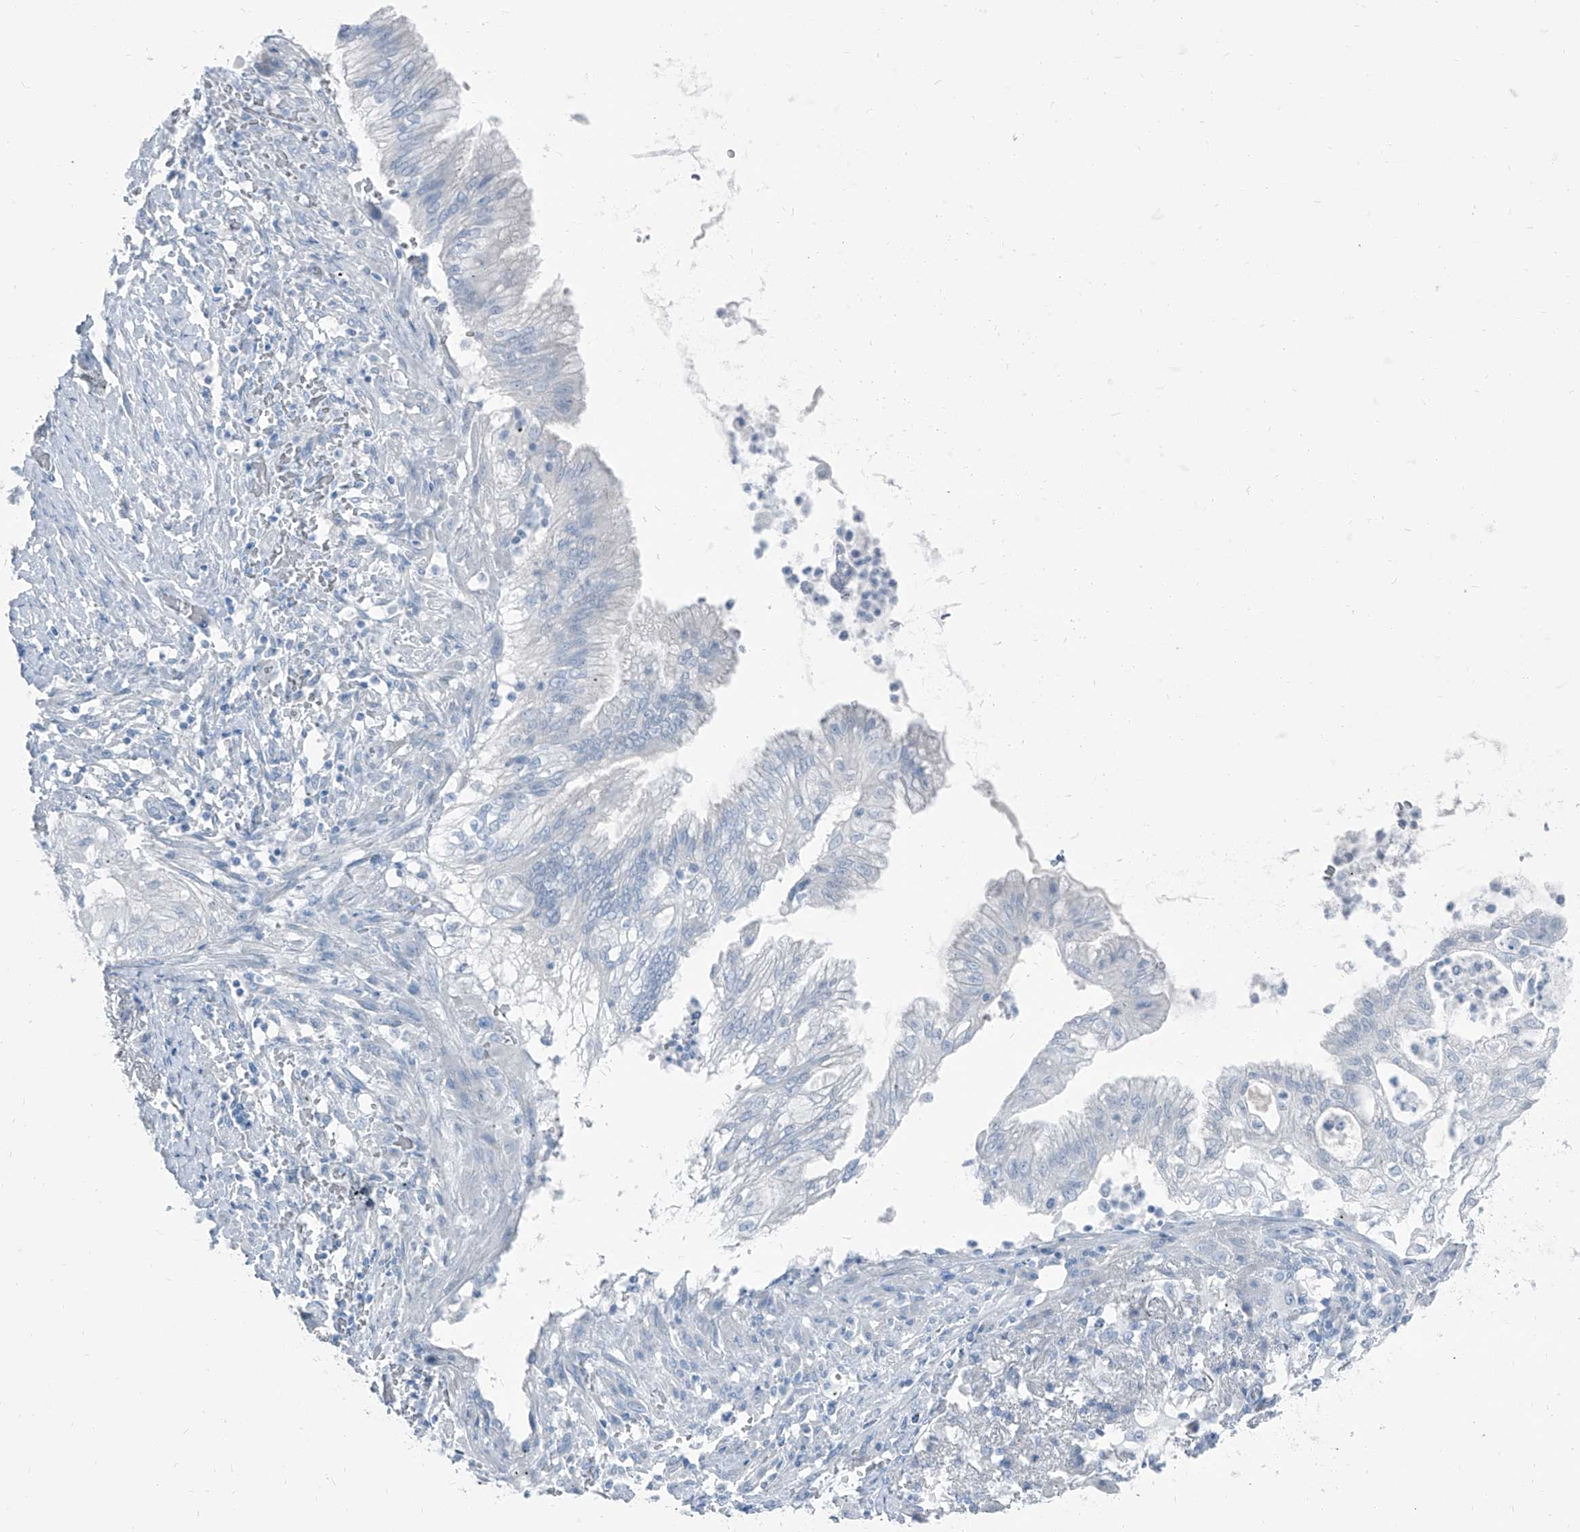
{"staining": {"intensity": "negative", "quantity": "none", "location": "none"}, "tissue": "lung cancer", "cell_type": "Tumor cells", "image_type": "cancer", "snomed": [{"axis": "morphology", "description": "Adenocarcinoma, NOS"}, {"axis": "topography", "description": "Lung"}], "caption": "Photomicrograph shows no significant protein positivity in tumor cells of lung cancer.", "gene": "RGN", "patient": {"sex": "female", "age": 70}}